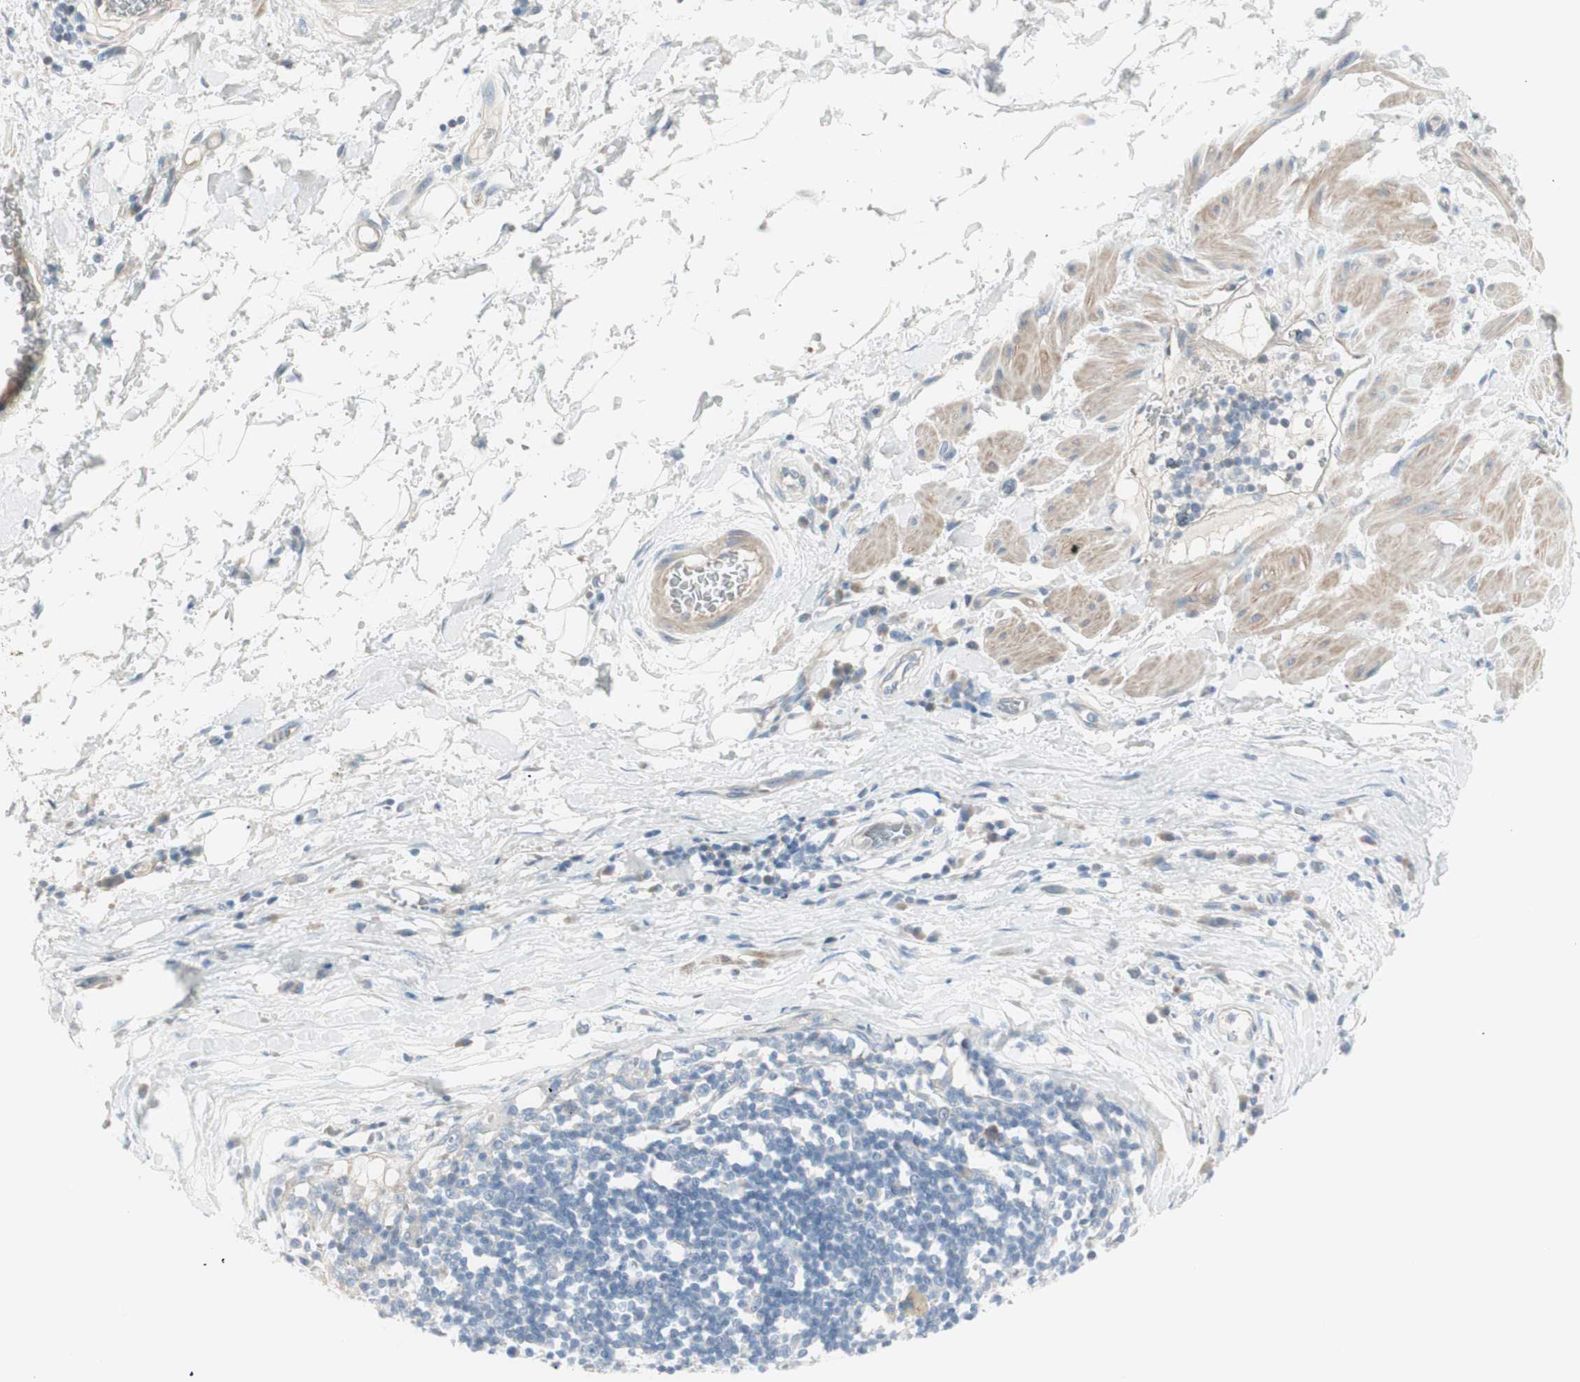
{"staining": {"intensity": "negative", "quantity": "none", "location": "none"}, "tissue": "adipose tissue", "cell_type": "Adipocytes", "image_type": "normal", "snomed": [{"axis": "morphology", "description": "Normal tissue, NOS"}, {"axis": "morphology", "description": "Adenocarcinoma, NOS"}, {"axis": "topography", "description": "Esophagus"}], "caption": "Adipose tissue was stained to show a protein in brown. There is no significant staining in adipocytes. Nuclei are stained in blue.", "gene": "CDHR5", "patient": {"sex": "male", "age": 62}}